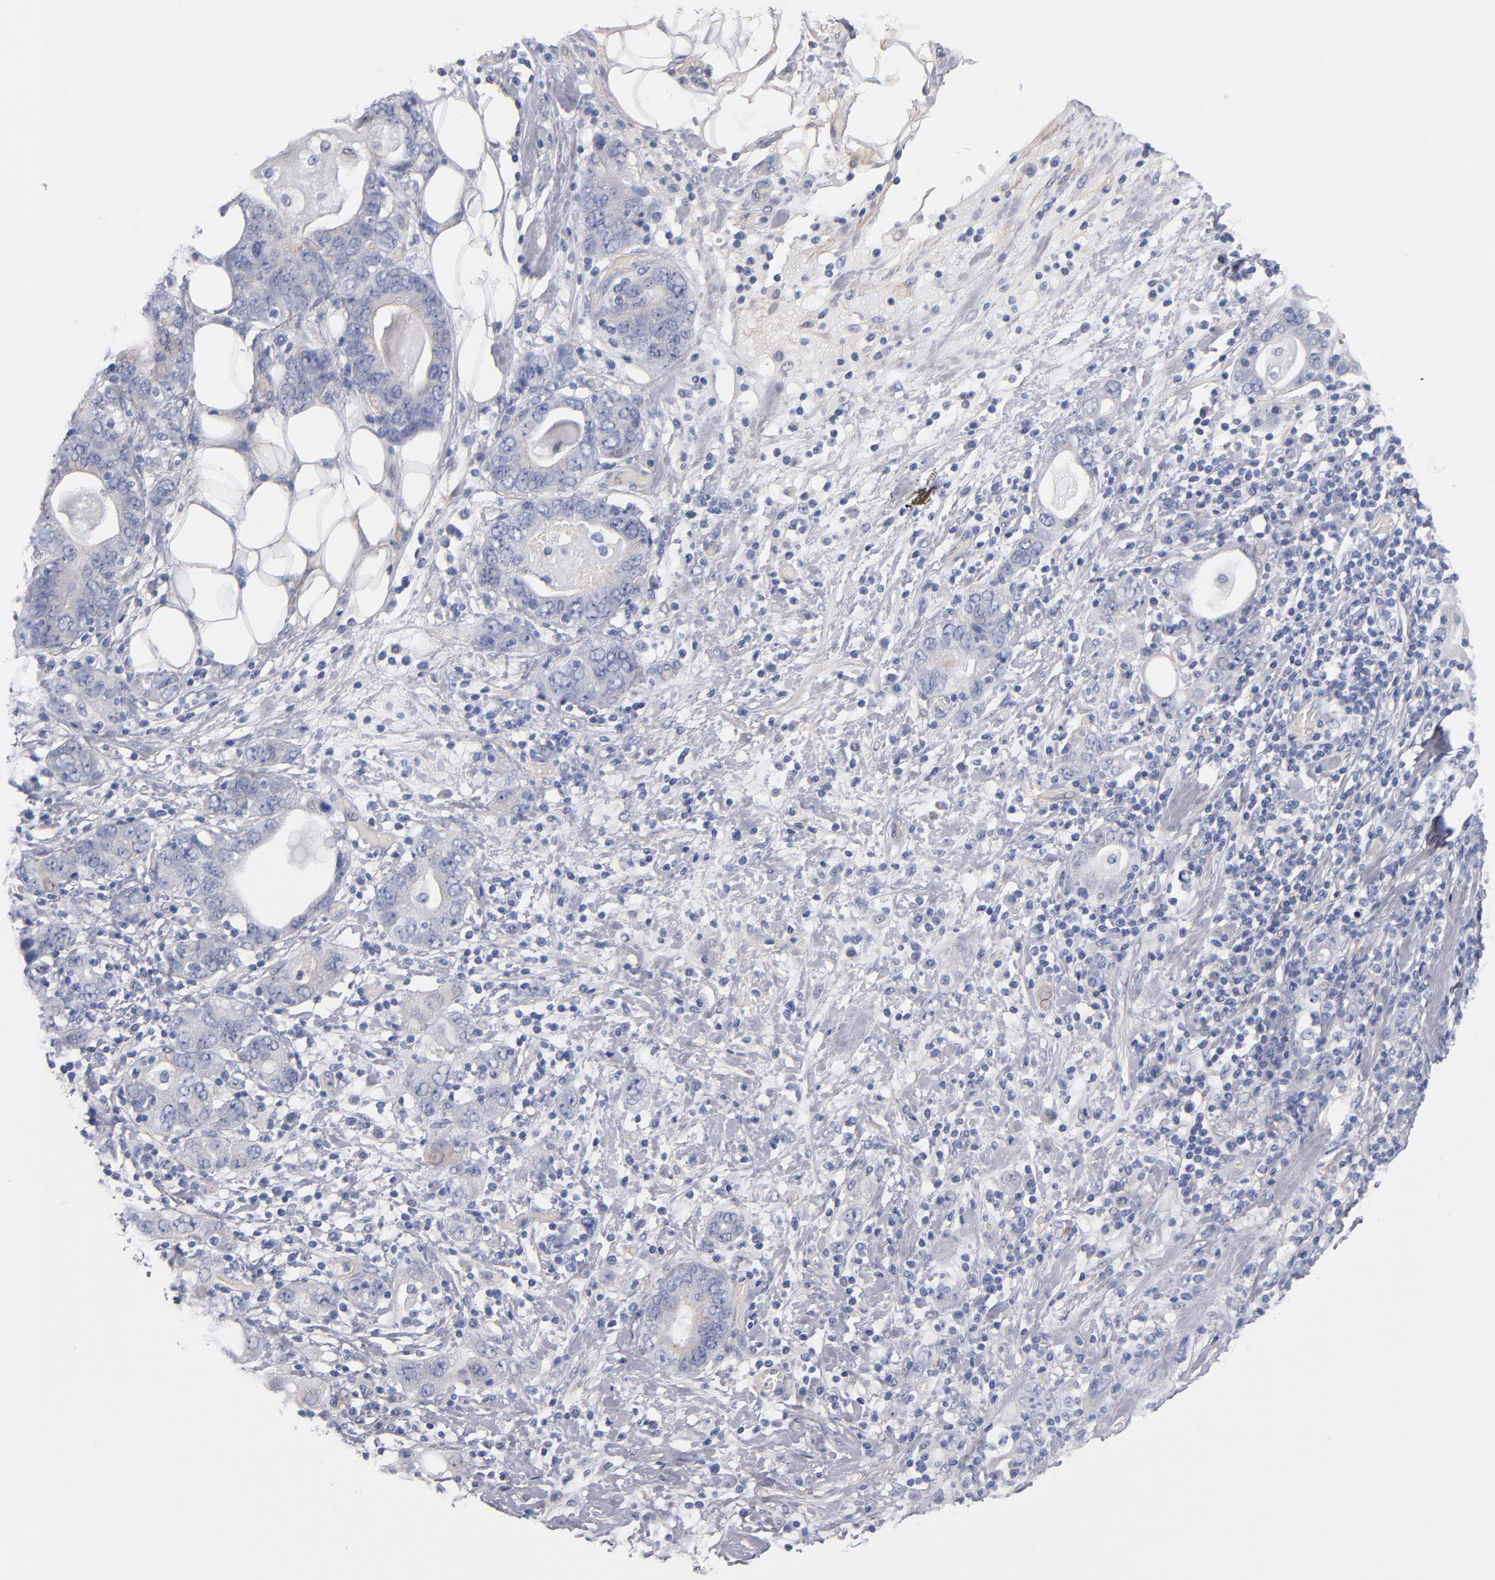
{"staining": {"intensity": "negative", "quantity": "none", "location": "none"}, "tissue": "stomach cancer", "cell_type": "Tumor cells", "image_type": "cancer", "snomed": [{"axis": "morphology", "description": "Adenocarcinoma, NOS"}, {"axis": "topography", "description": "Stomach, lower"}], "caption": "Immunohistochemistry micrograph of neoplastic tissue: stomach cancer stained with DAB exhibits no significant protein positivity in tumor cells.", "gene": "PLSCR4", "patient": {"sex": "female", "age": 93}}